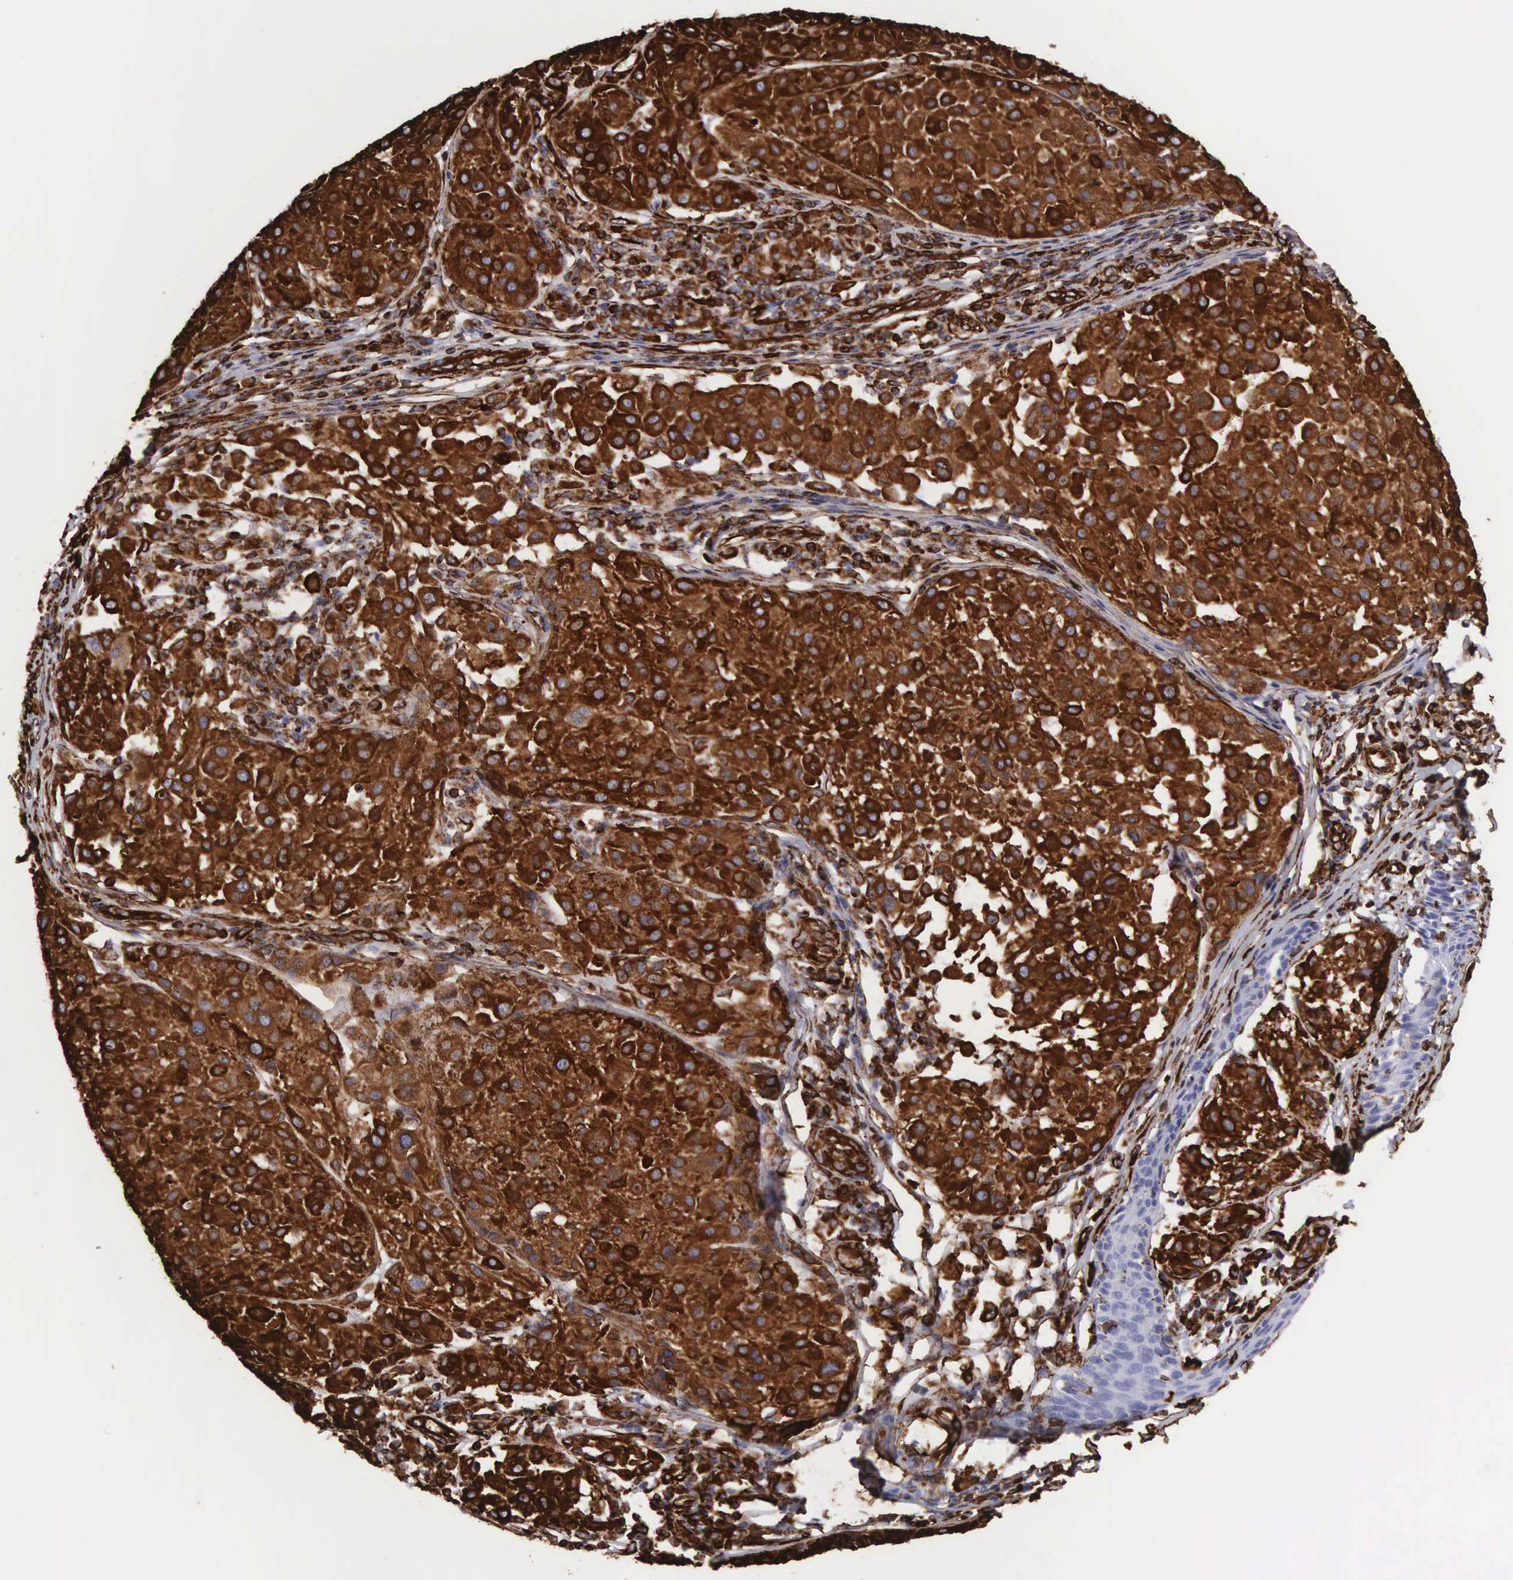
{"staining": {"intensity": "strong", "quantity": ">75%", "location": "cytoplasmic/membranous"}, "tissue": "melanoma", "cell_type": "Tumor cells", "image_type": "cancer", "snomed": [{"axis": "morphology", "description": "Malignant melanoma, NOS"}, {"axis": "topography", "description": "Skin"}], "caption": "Approximately >75% of tumor cells in human melanoma display strong cytoplasmic/membranous protein staining as visualized by brown immunohistochemical staining.", "gene": "VIM", "patient": {"sex": "male", "age": 36}}